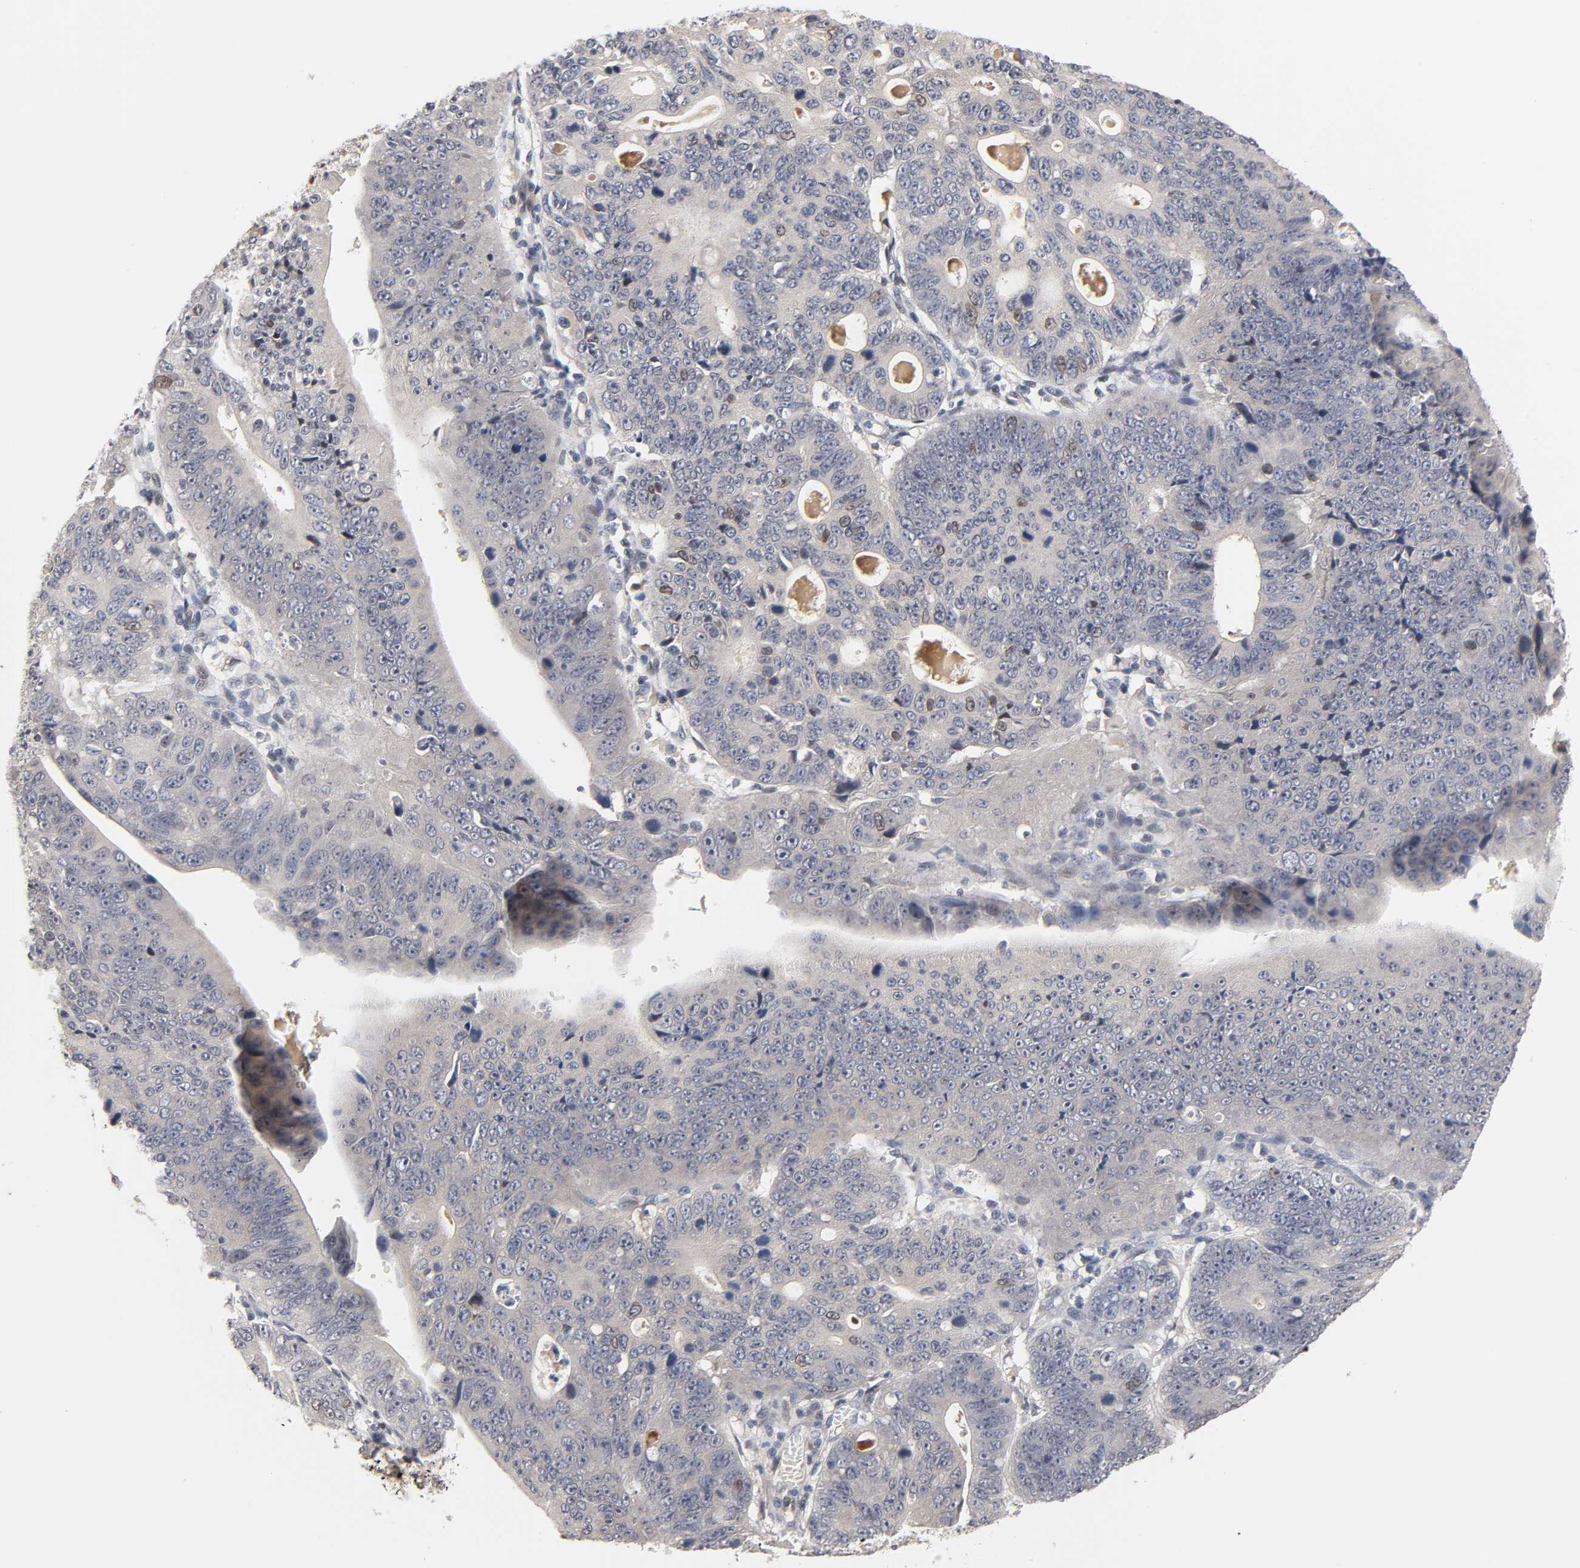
{"staining": {"intensity": "moderate", "quantity": "<25%", "location": "cytoplasmic/membranous,nuclear"}, "tissue": "stomach cancer", "cell_type": "Tumor cells", "image_type": "cancer", "snomed": [{"axis": "morphology", "description": "Adenocarcinoma, NOS"}, {"axis": "topography", "description": "Stomach"}], "caption": "A brown stain labels moderate cytoplasmic/membranous and nuclear staining of a protein in stomach cancer tumor cells.", "gene": "CPN2", "patient": {"sex": "male", "age": 59}}